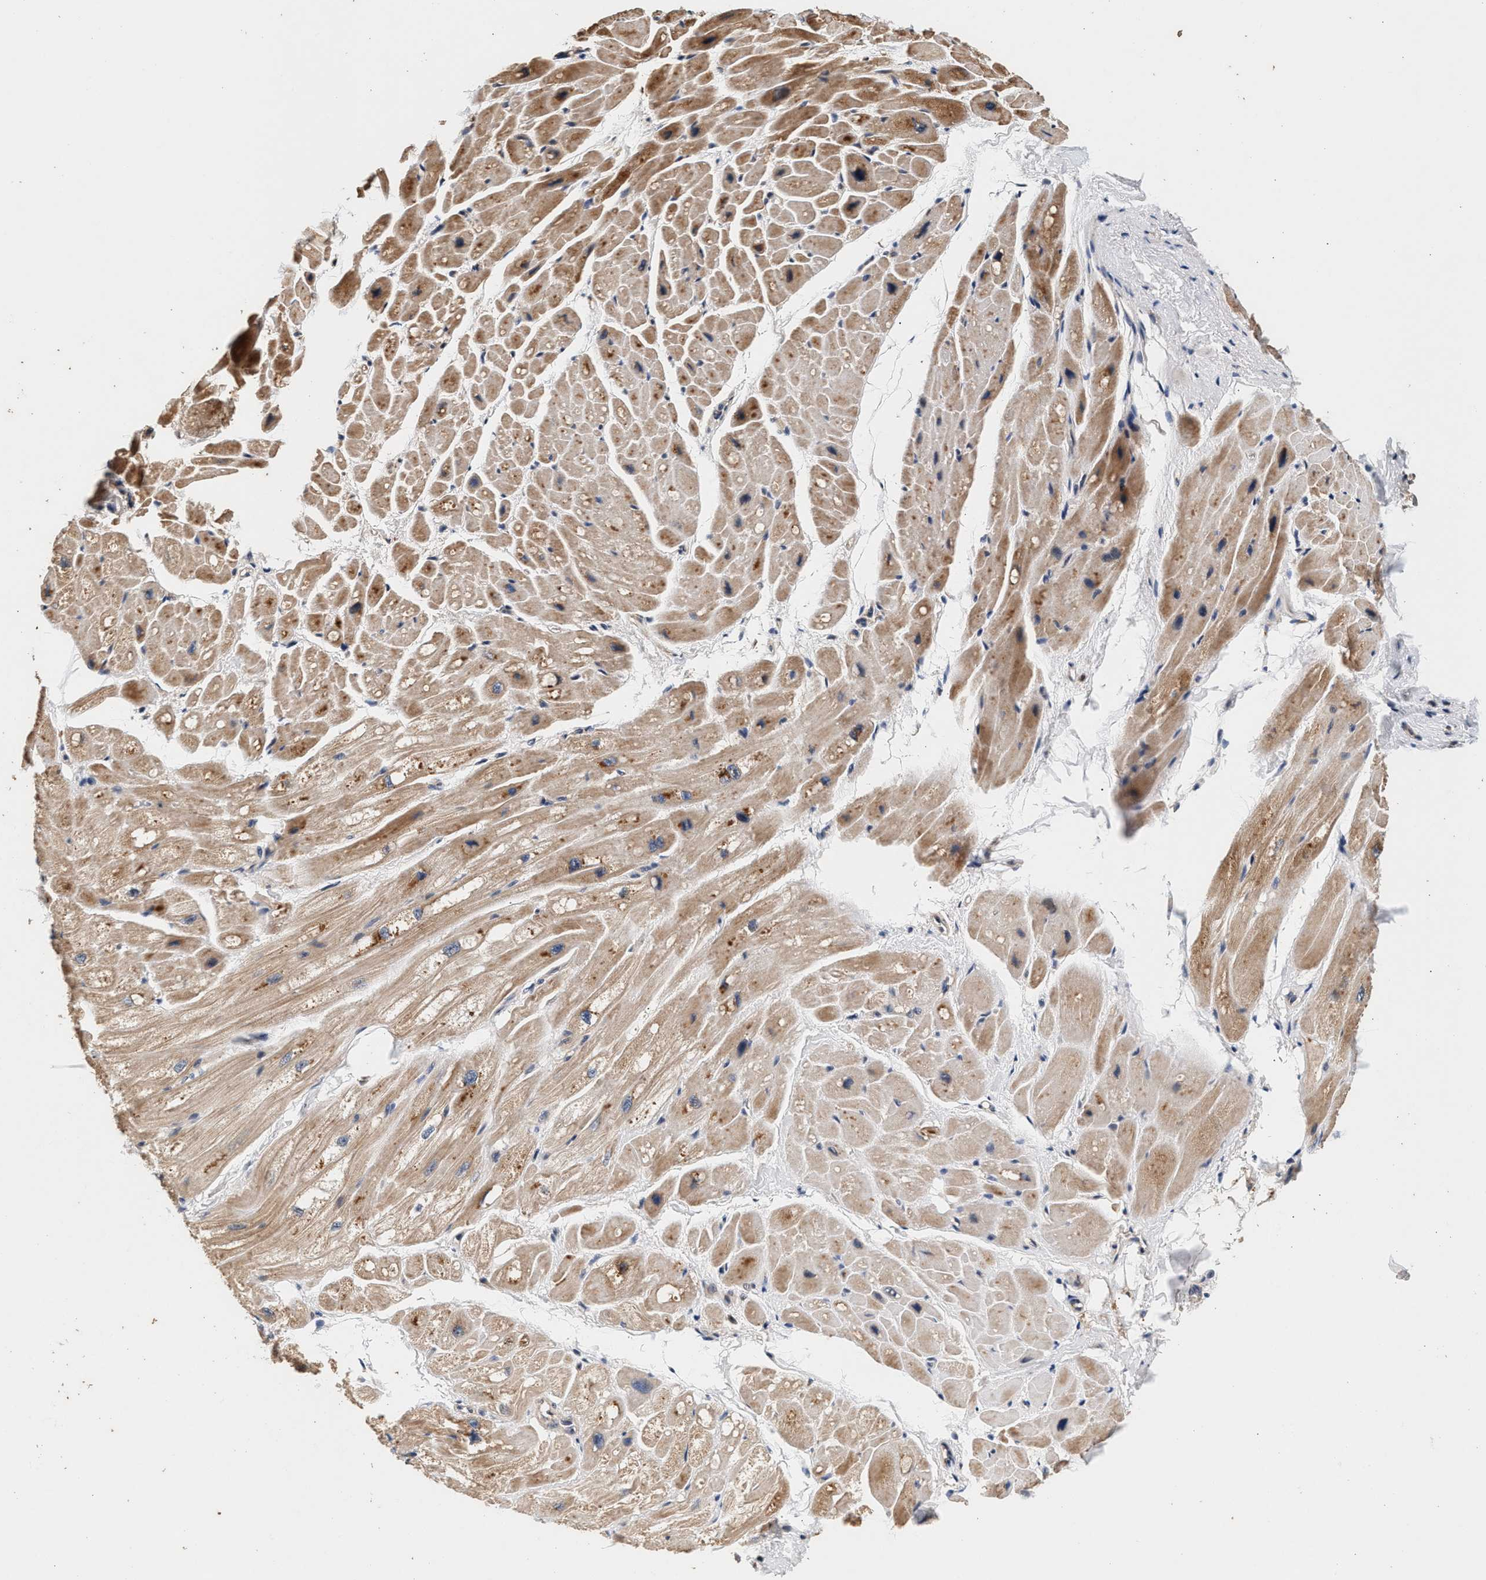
{"staining": {"intensity": "moderate", "quantity": ">75%", "location": "cytoplasmic/membranous"}, "tissue": "heart muscle", "cell_type": "Cardiomyocytes", "image_type": "normal", "snomed": [{"axis": "morphology", "description": "Normal tissue, NOS"}, {"axis": "topography", "description": "Heart"}], "caption": "This histopathology image demonstrates immunohistochemistry staining of normal heart muscle, with medium moderate cytoplasmic/membranous positivity in about >75% of cardiomyocytes.", "gene": "PTGR3", "patient": {"sex": "male", "age": 49}}